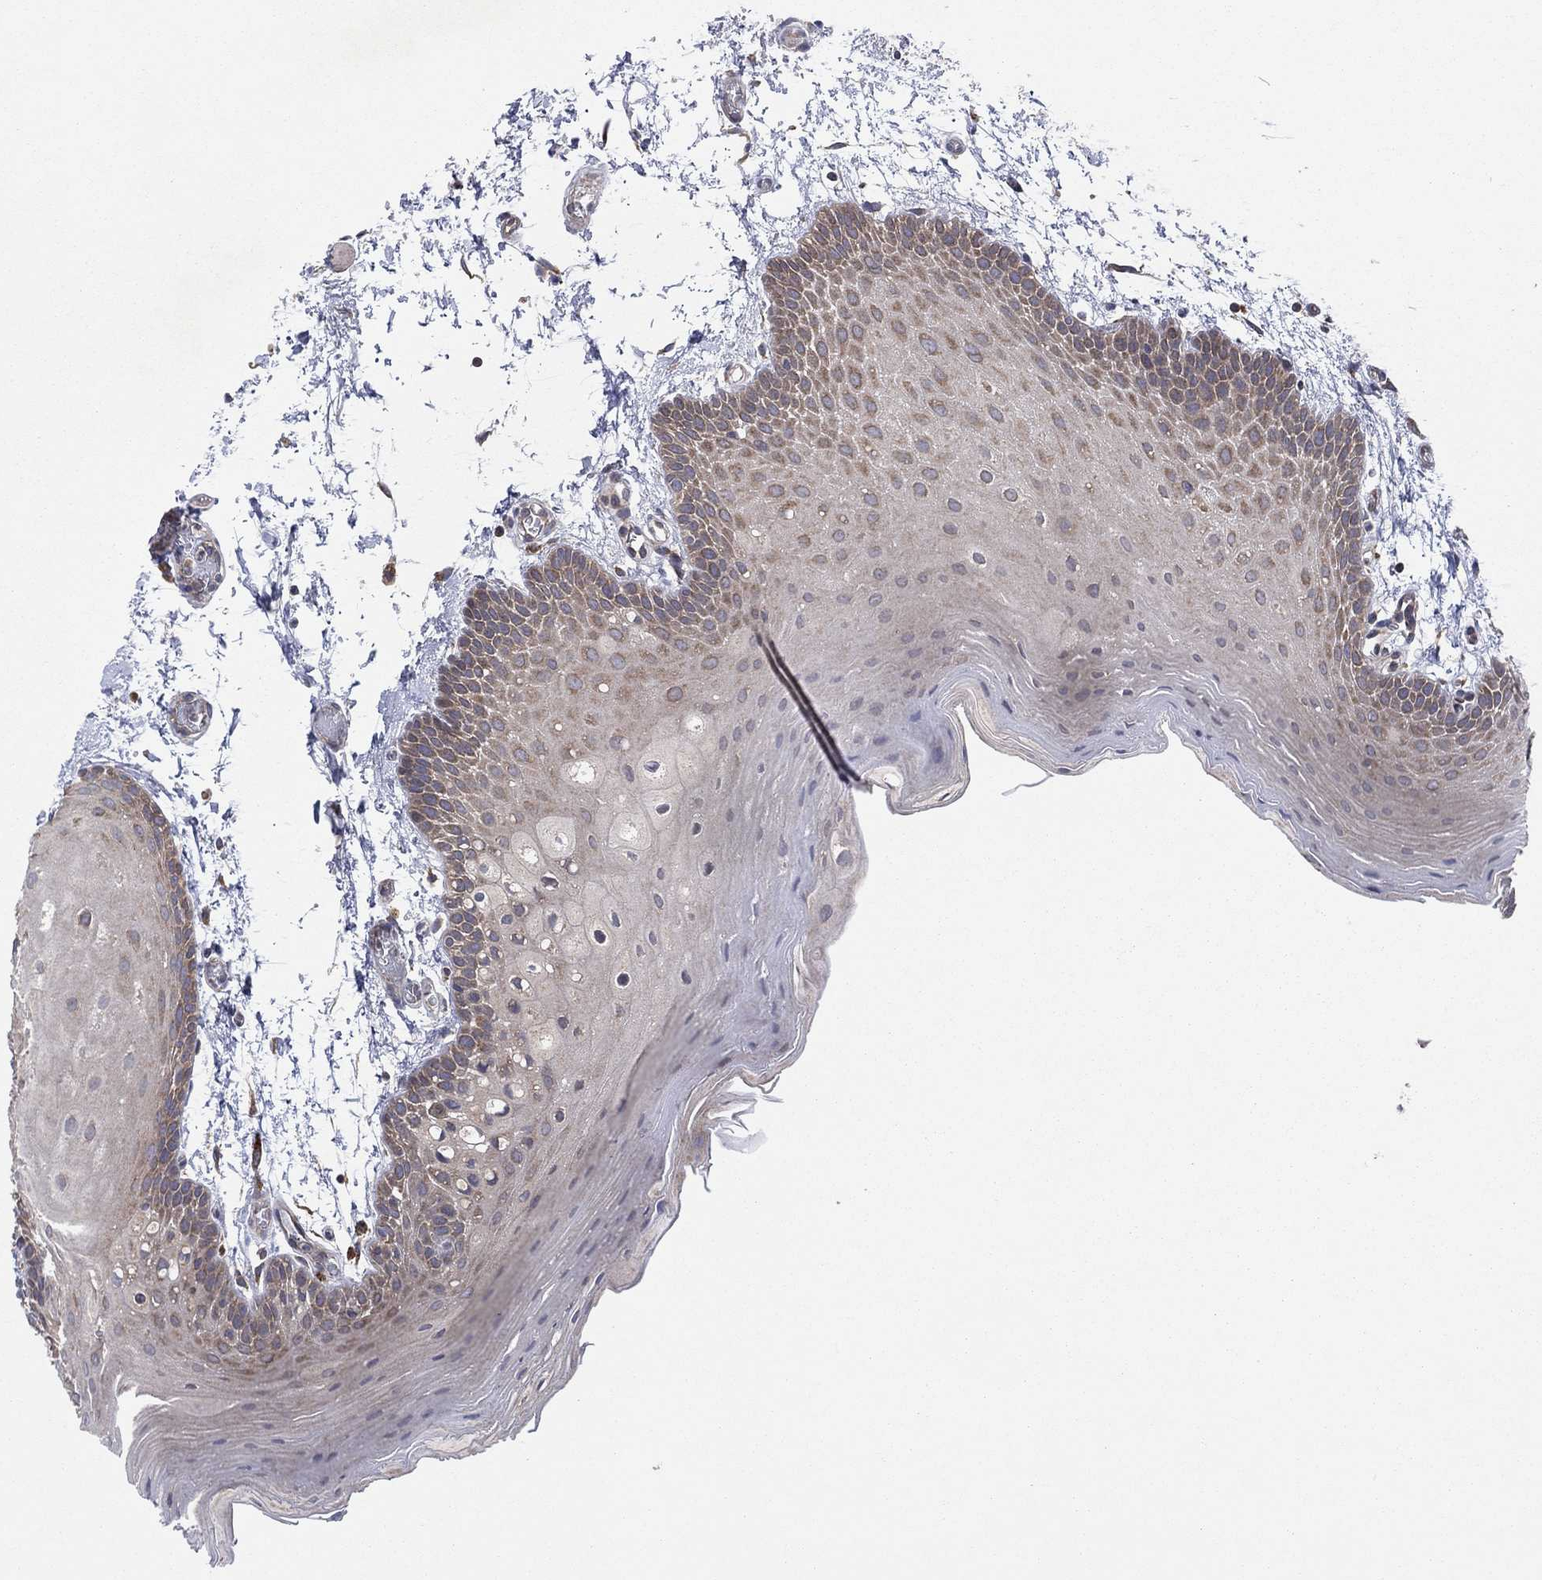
{"staining": {"intensity": "moderate", "quantity": "<25%", "location": "cytoplasmic/membranous"}, "tissue": "oral mucosa", "cell_type": "Squamous epithelial cells", "image_type": "normal", "snomed": [{"axis": "morphology", "description": "Normal tissue, NOS"}, {"axis": "topography", "description": "Oral tissue"}], "caption": "IHC micrograph of normal human oral mucosa stained for a protein (brown), which exhibits low levels of moderate cytoplasmic/membranous expression in about <25% of squamous epithelial cells.", "gene": "C2orf76", "patient": {"sex": "male", "age": 62}}